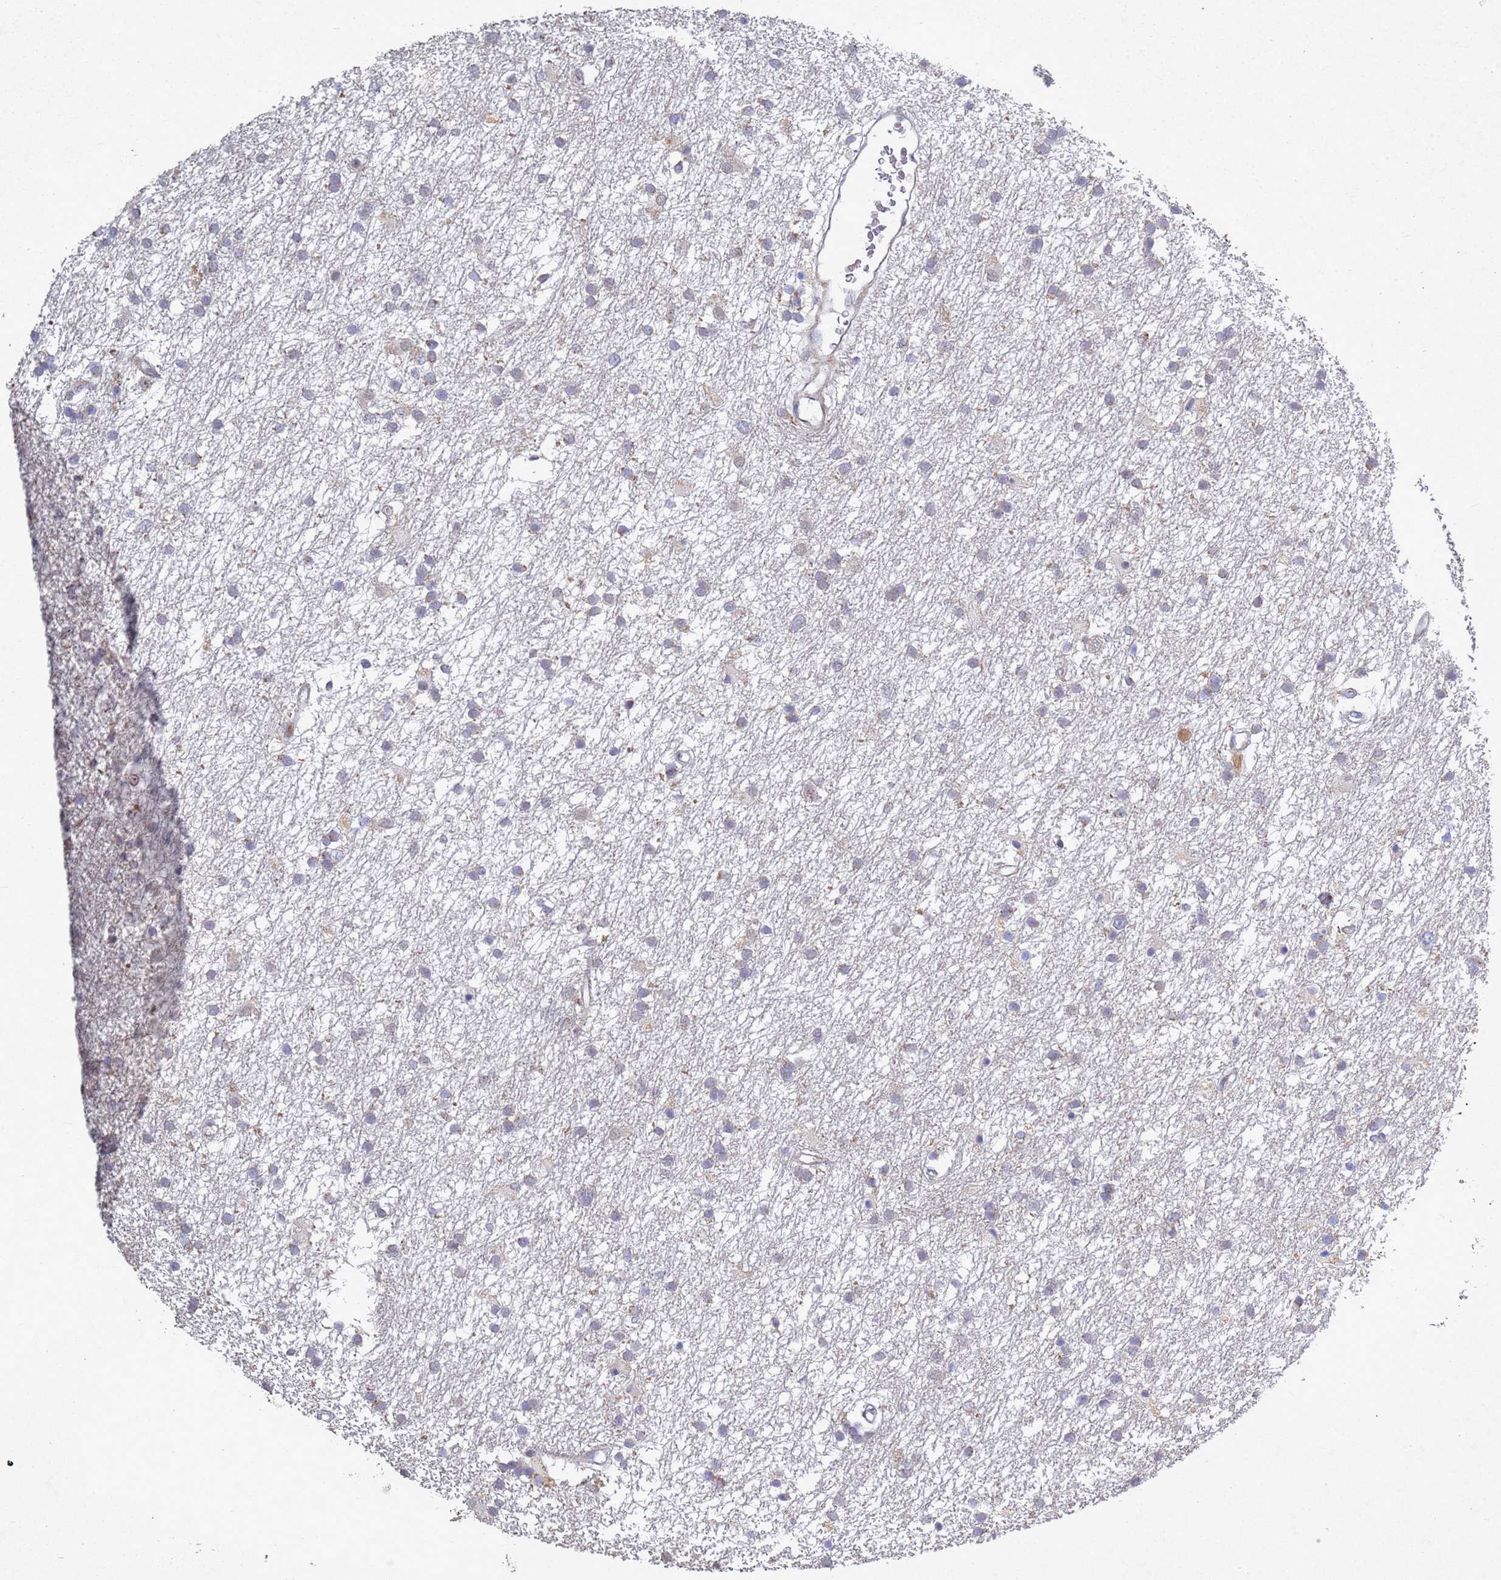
{"staining": {"intensity": "negative", "quantity": "none", "location": "none"}, "tissue": "glioma", "cell_type": "Tumor cells", "image_type": "cancer", "snomed": [{"axis": "morphology", "description": "Glioma, malignant, High grade"}, {"axis": "topography", "description": "Brain"}], "caption": "Immunohistochemistry (IHC) of human malignant glioma (high-grade) exhibits no positivity in tumor cells.", "gene": "TNPO2", "patient": {"sex": "male", "age": 77}}